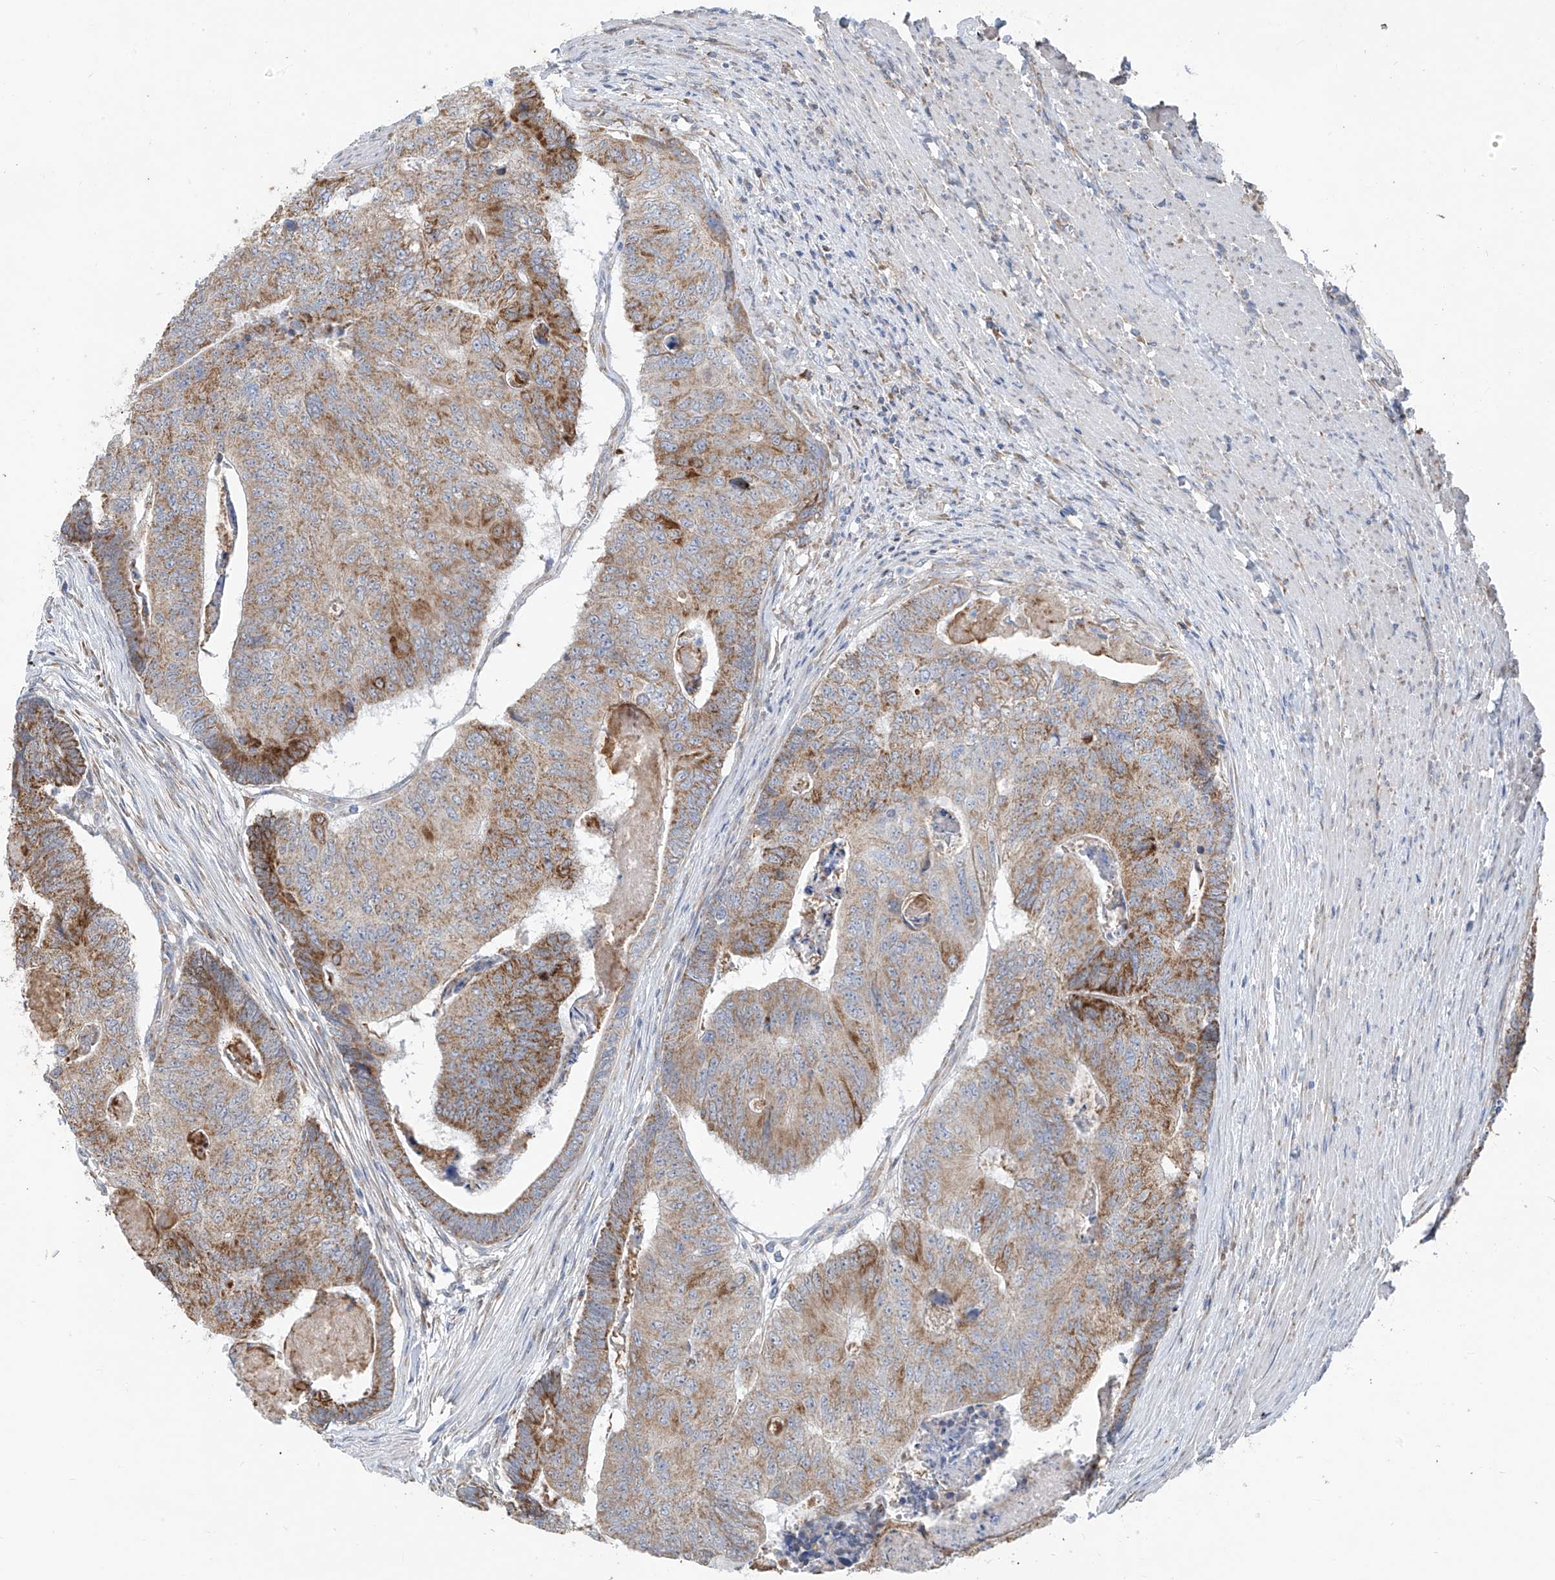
{"staining": {"intensity": "moderate", "quantity": ">75%", "location": "cytoplasmic/membranous"}, "tissue": "colorectal cancer", "cell_type": "Tumor cells", "image_type": "cancer", "snomed": [{"axis": "morphology", "description": "Adenocarcinoma, NOS"}, {"axis": "topography", "description": "Colon"}], "caption": "This micrograph shows colorectal cancer stained with IHC to label a protein in brown. The cytoplasmic/membranous of tumor cells show moderate positivity for the protein. Nuclei are counter-stained blue.", "gene": "EOMES", "patient": {"sex": "female", "age": 67}}